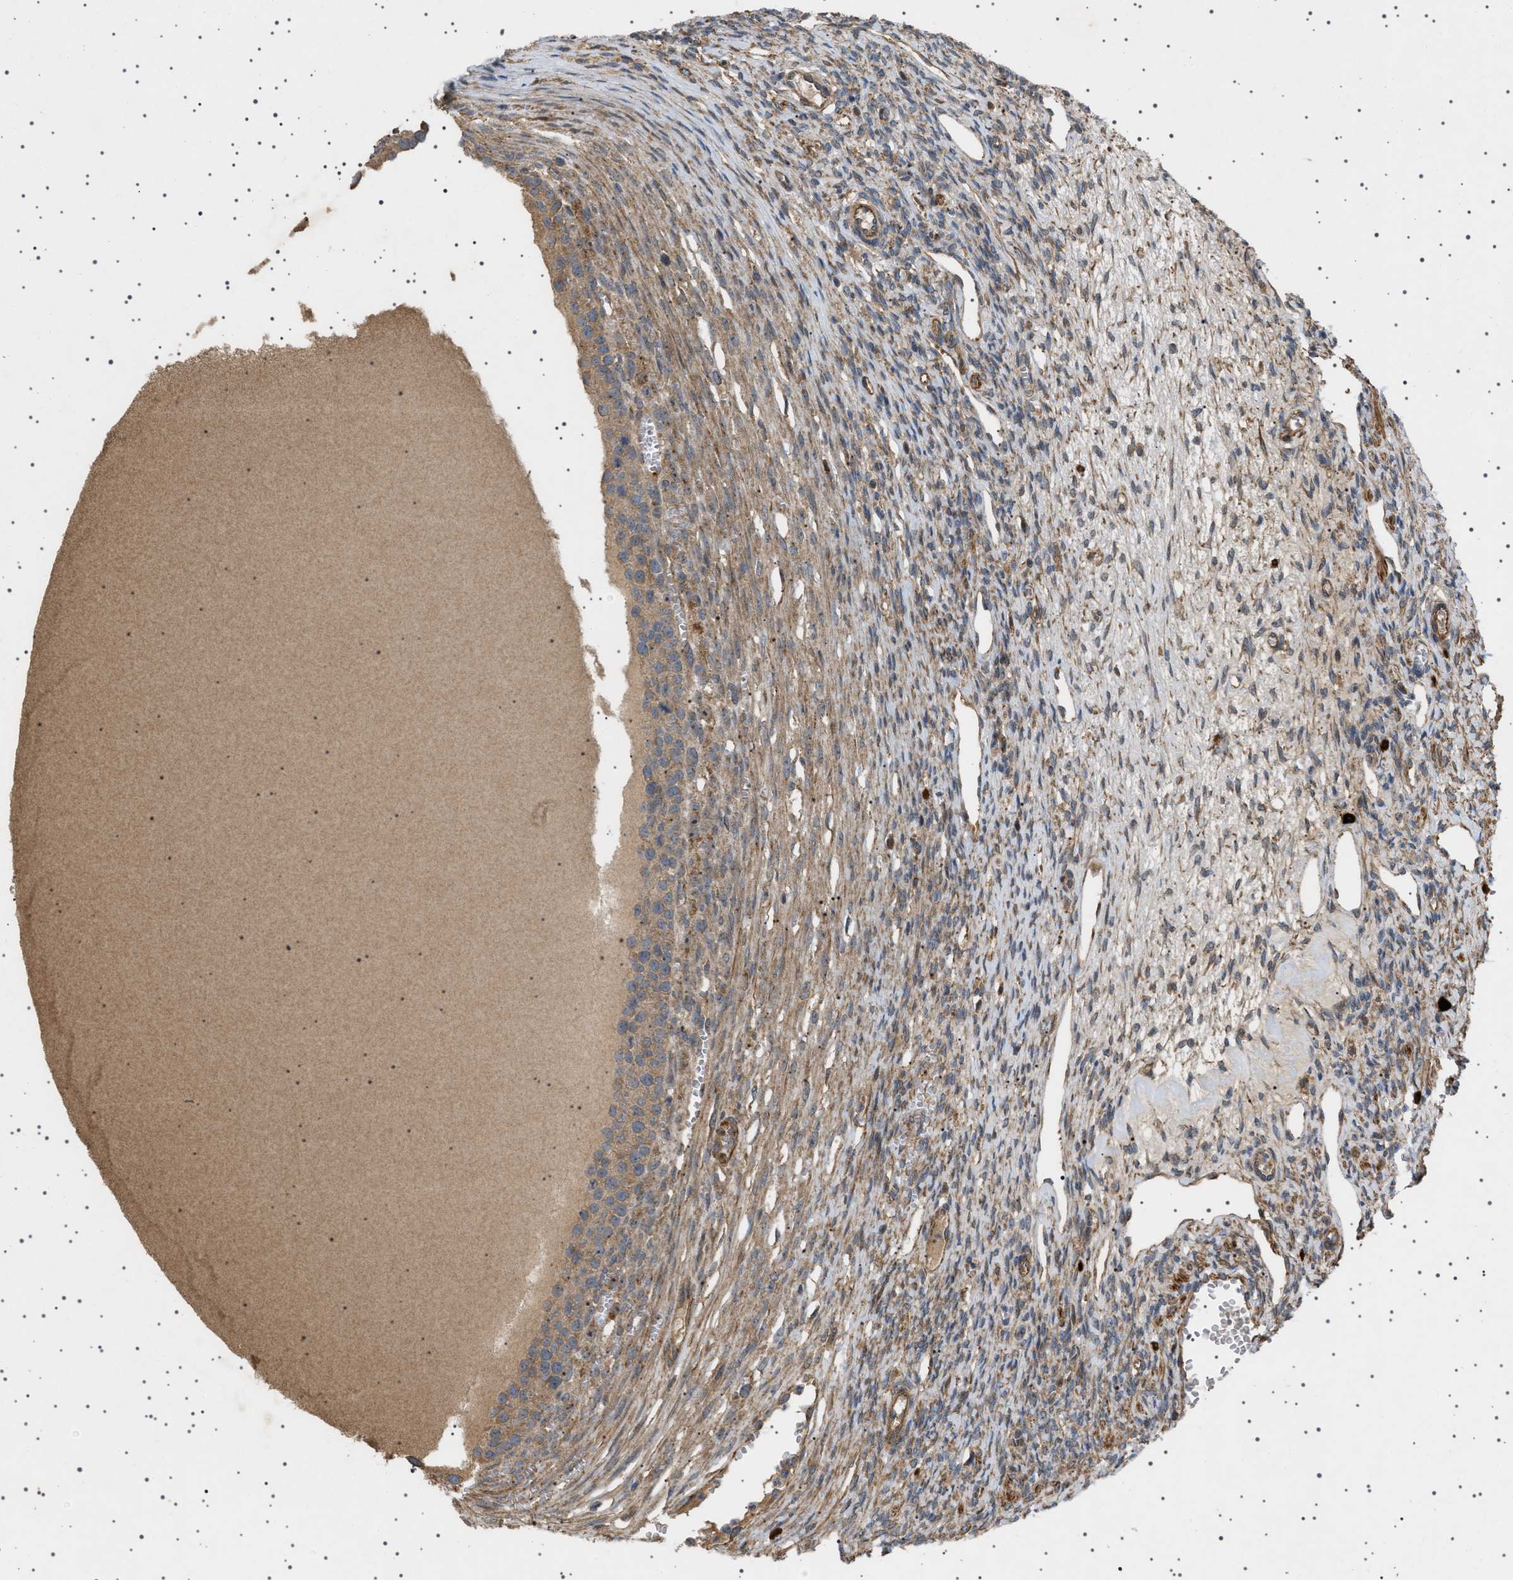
{"staining": {"intensity": "moderate", "quantity": ">75%", "location": "cytoplasmic/membranous"}, "tissue": "ovary", "cell_type": "Follicle cells", "image_type": "normal", "snomed": [{"axis": "morphology", "description": "Normal tissue, NOS"}, {"axis": "topography", "description": "Ovary"}], "caption": "Moderate cytoplasmic/membranous protein staining is seen in about >75% of follicle cells in ovary.", "gene": "CCDC186", "patient": {"sex": "female", "age": 33}}